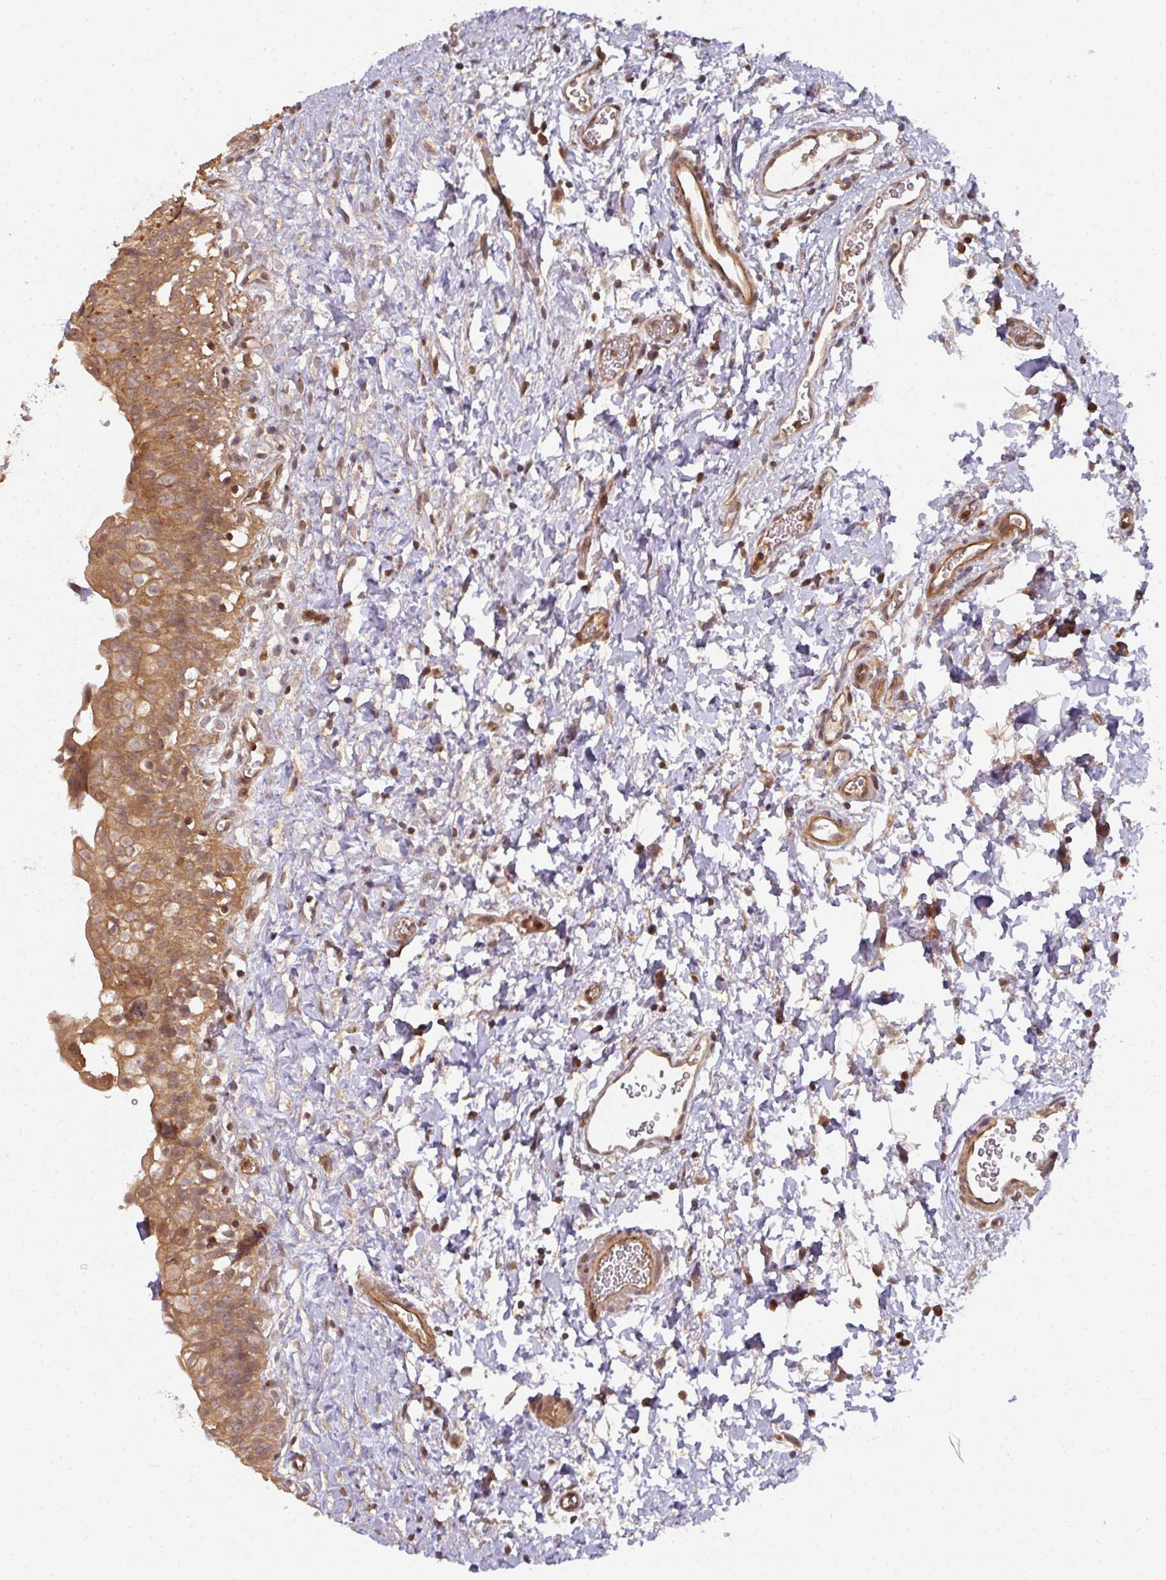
{"staining": {"intensity": "moderate", "quantity": ">75%", "location": "cytoplasmic/membranous"}, "tissue": "urinary bladder", "cell_type": "Urothelial cells", "image_type": "normal", "snomed": [{"axis": "morphology", "description": "Normal tissue, NOS"}, {"axis": "topography", "description": "Urinary bladder"}], "caption": "This histopathology image exhibits IHC staining of unremarkable urinary bladder, with medium moderate cytoplasmic/membranous positivity in approximately >75% of urothelial cells.", "gene": "EIF4EBP2", "patient": {"sex": "male", "age": 51}}